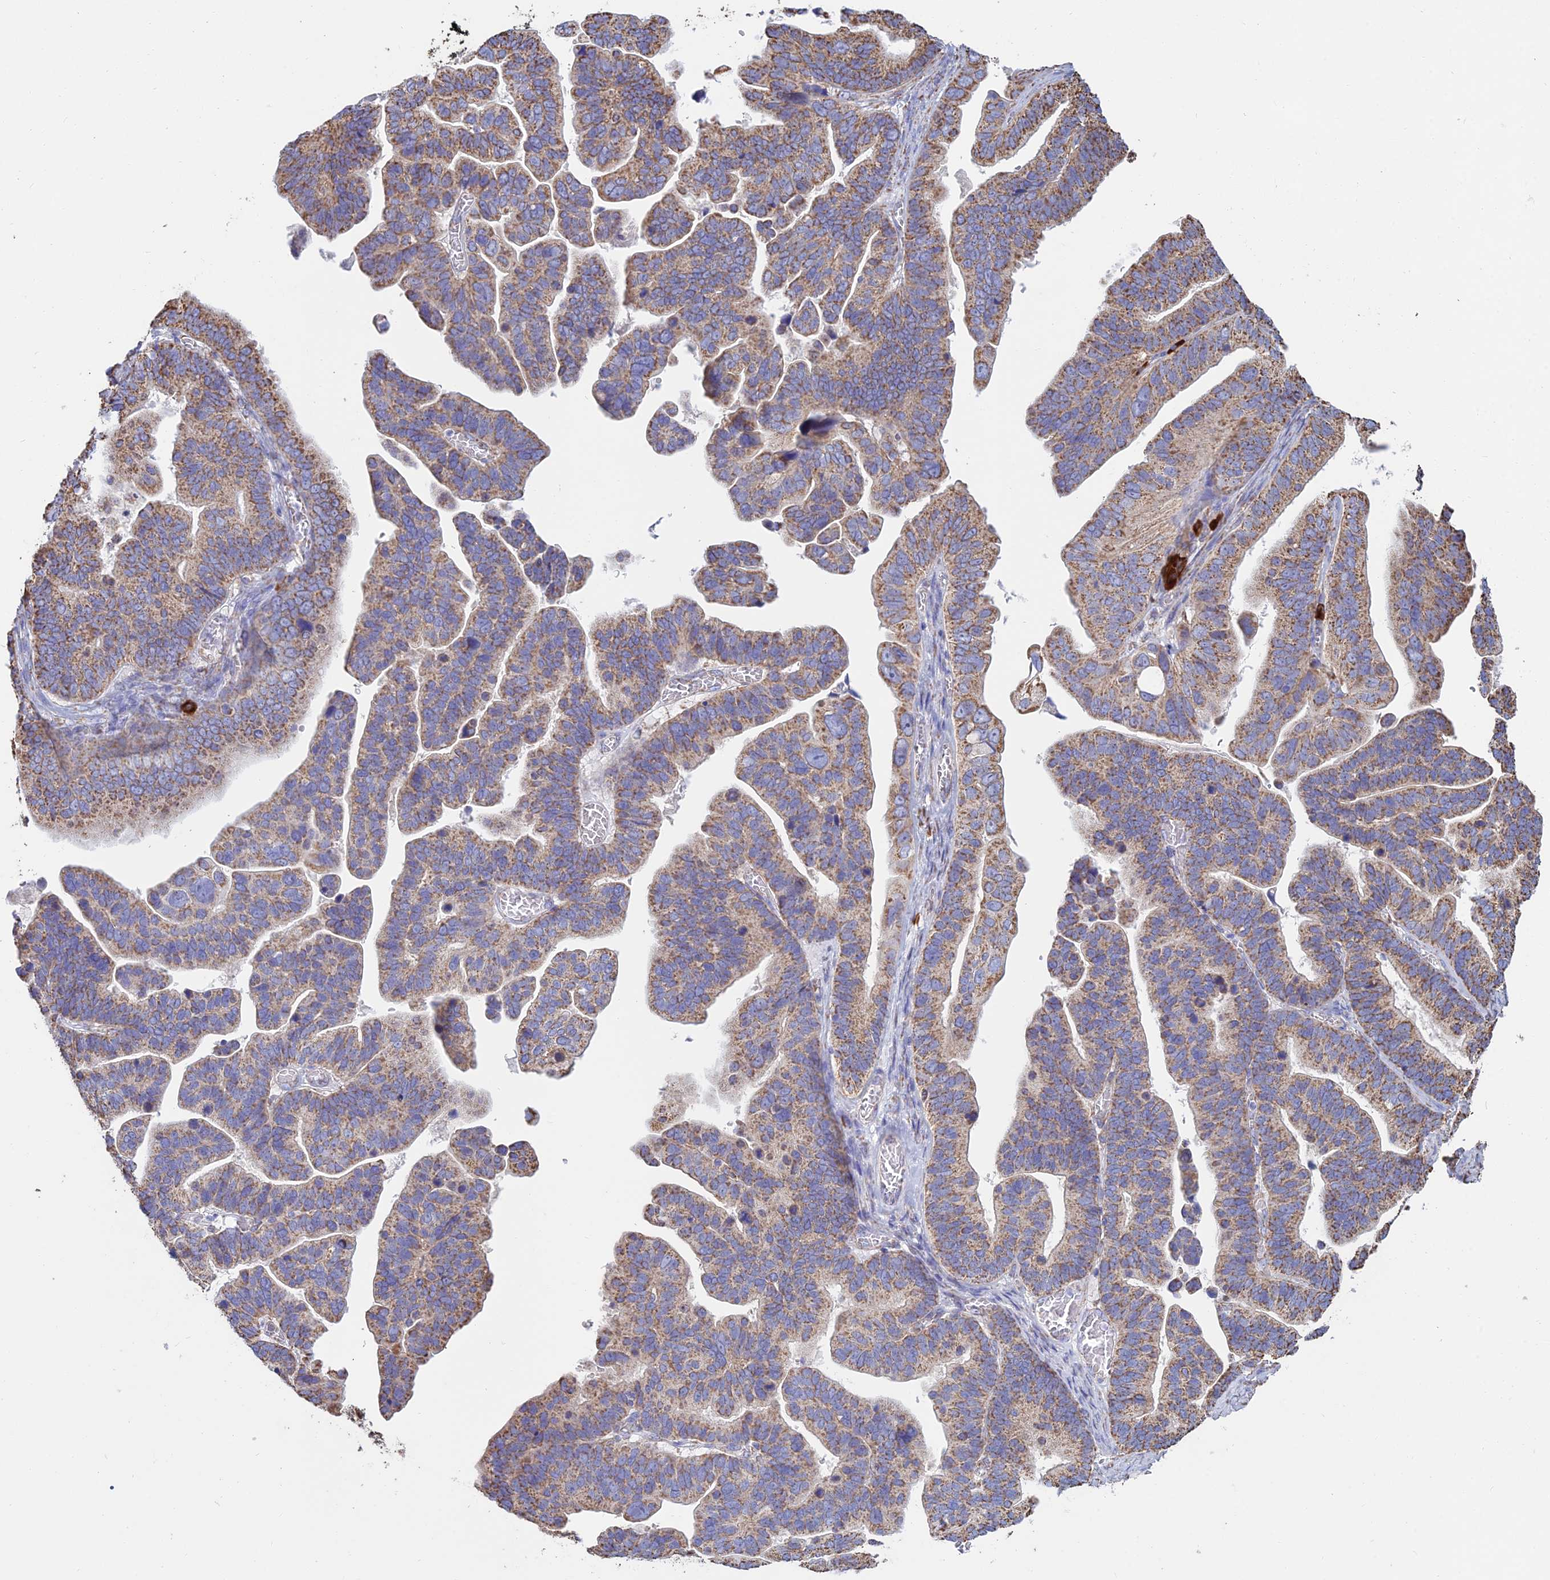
{"staining": {"intensity": "moderate", "quantity": ">75%", "location": "cytoplasmic/membranous"}, "tissue": "ovarian cancer", "cell_type": "Tumor cells", "image_type": "cancer", "snomed": [{"axis": "morphology", "description": "Cystadenocarcinoma, serous, NOS"}, {"axis": "topography", "description": "Ovary"}], "caption": "Immunohistochemical staining of serous cystadenocarcinoma (ovarian) demonstrates moderate cytoplasmic/membranous protein staining in approximately >75% of tumor cells.", "gene": "OR2W3", "patient": {"sex": "female", "age": 56}}